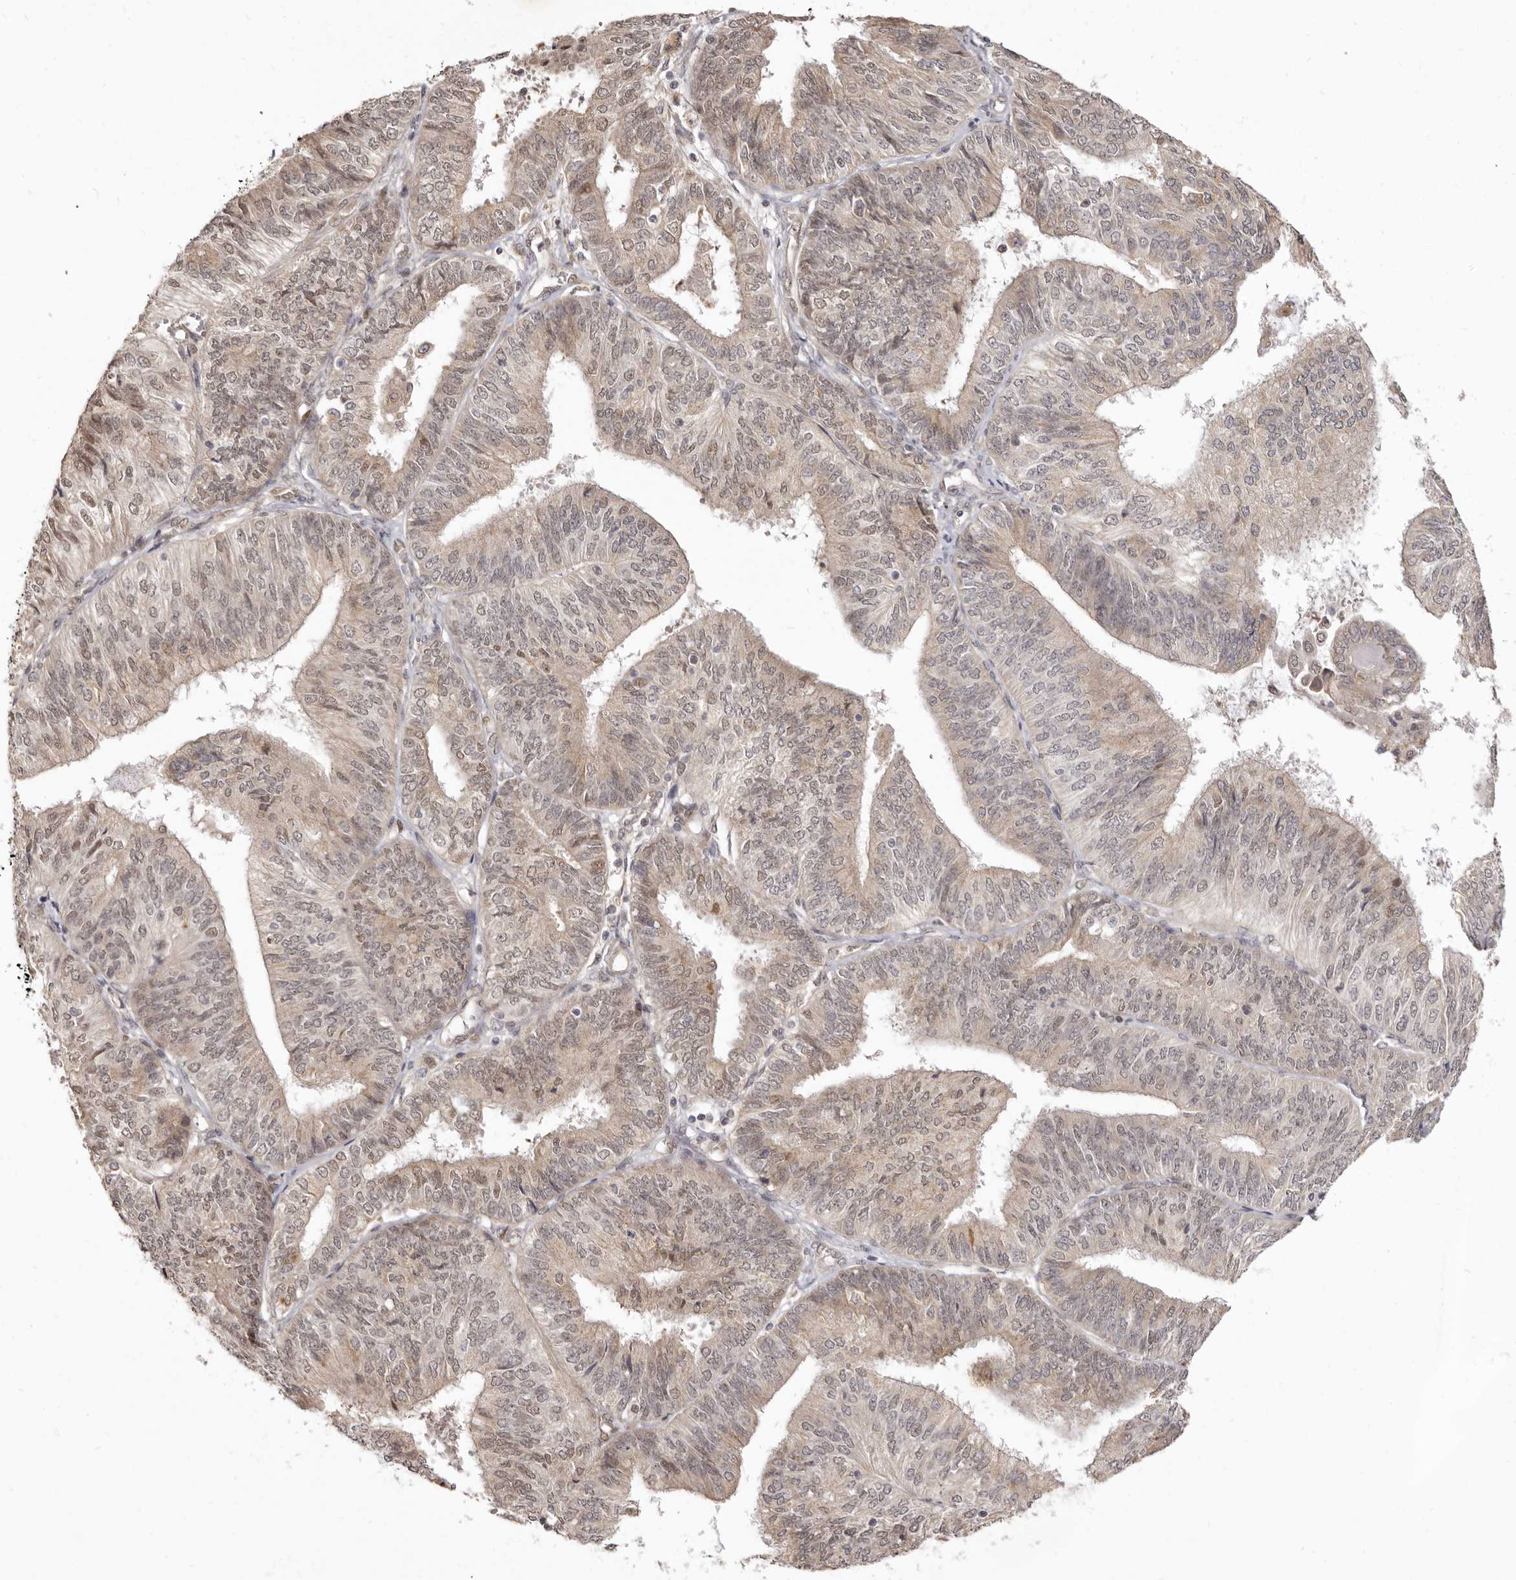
{"staining": {"intensity": "weak", "quantity": "<25%", "location": "nuclear"}, "tissue": "endometrial cancer", "cell_type": "Tumor cells", "image_type": "cancer", "snomed": [{"axis": "morphology", "description": "Adenocarcinoma, NOS"}, {"axis": "topography", "description": "Endometrium"}], "caption": "This is an immunohistochemistry (IHC) image of human endometrial cancer. There is no staining in tumor cells.", "gene": "ZNF326", "patient": {"sex": "female", "age": 58}}